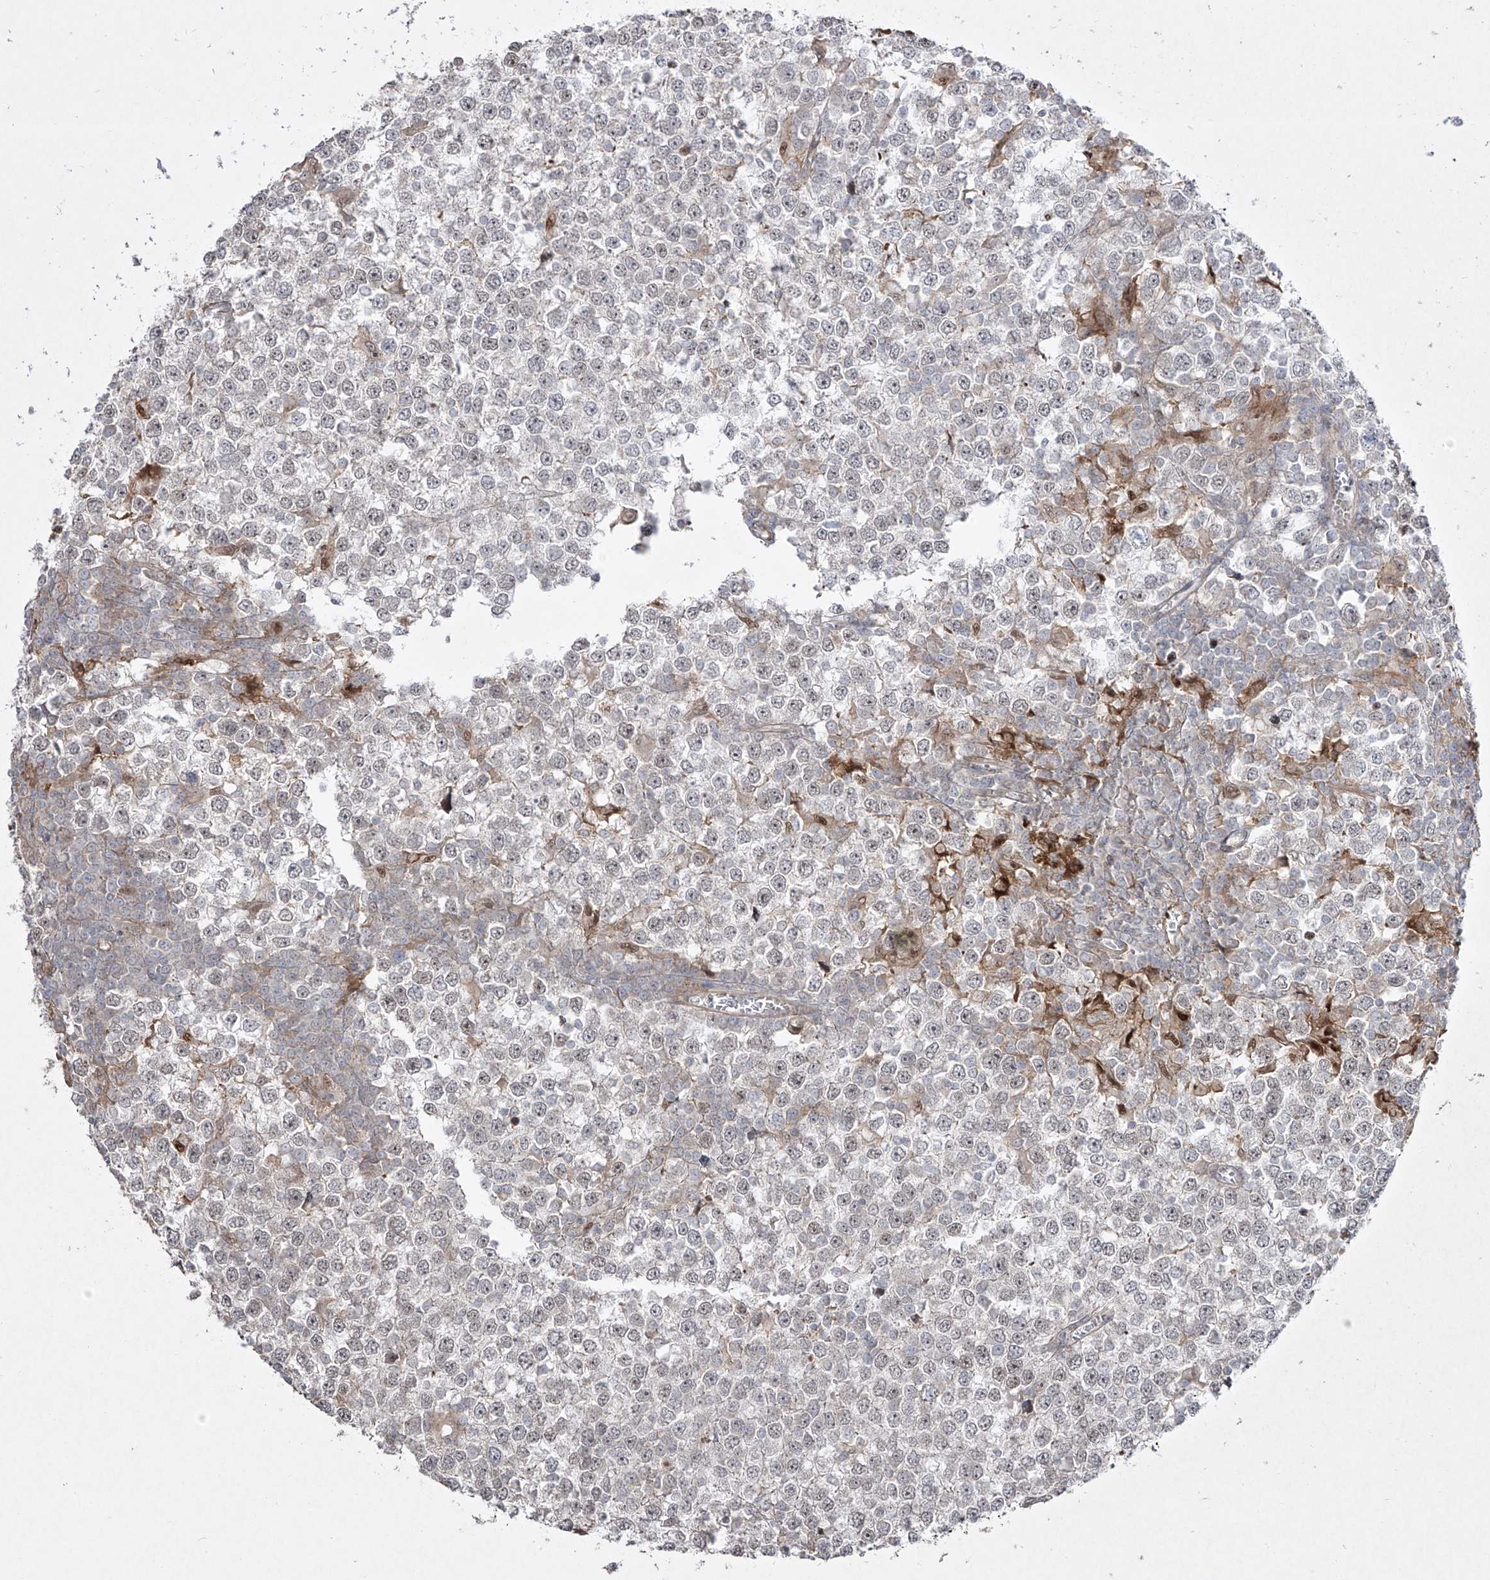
{"staining": {"intensity": "negative", "quantity": "none", "location": "none"}, "tissue": "testis cancer", "cell_type": "Tumor cells", "image_type": "cancer", "snomed": [{"axis": "morphology", "description": "Seminoma, NOS"}, {"axis": "topography", "description": "Testis"}], "caption": "High power microscopy image of an immunohistochemistry photomicrograph of testis cancer, revealing no significant staining in tumor cells.", "gene": "KDM1B", "patient": {"sex": "male", "age": 65}}